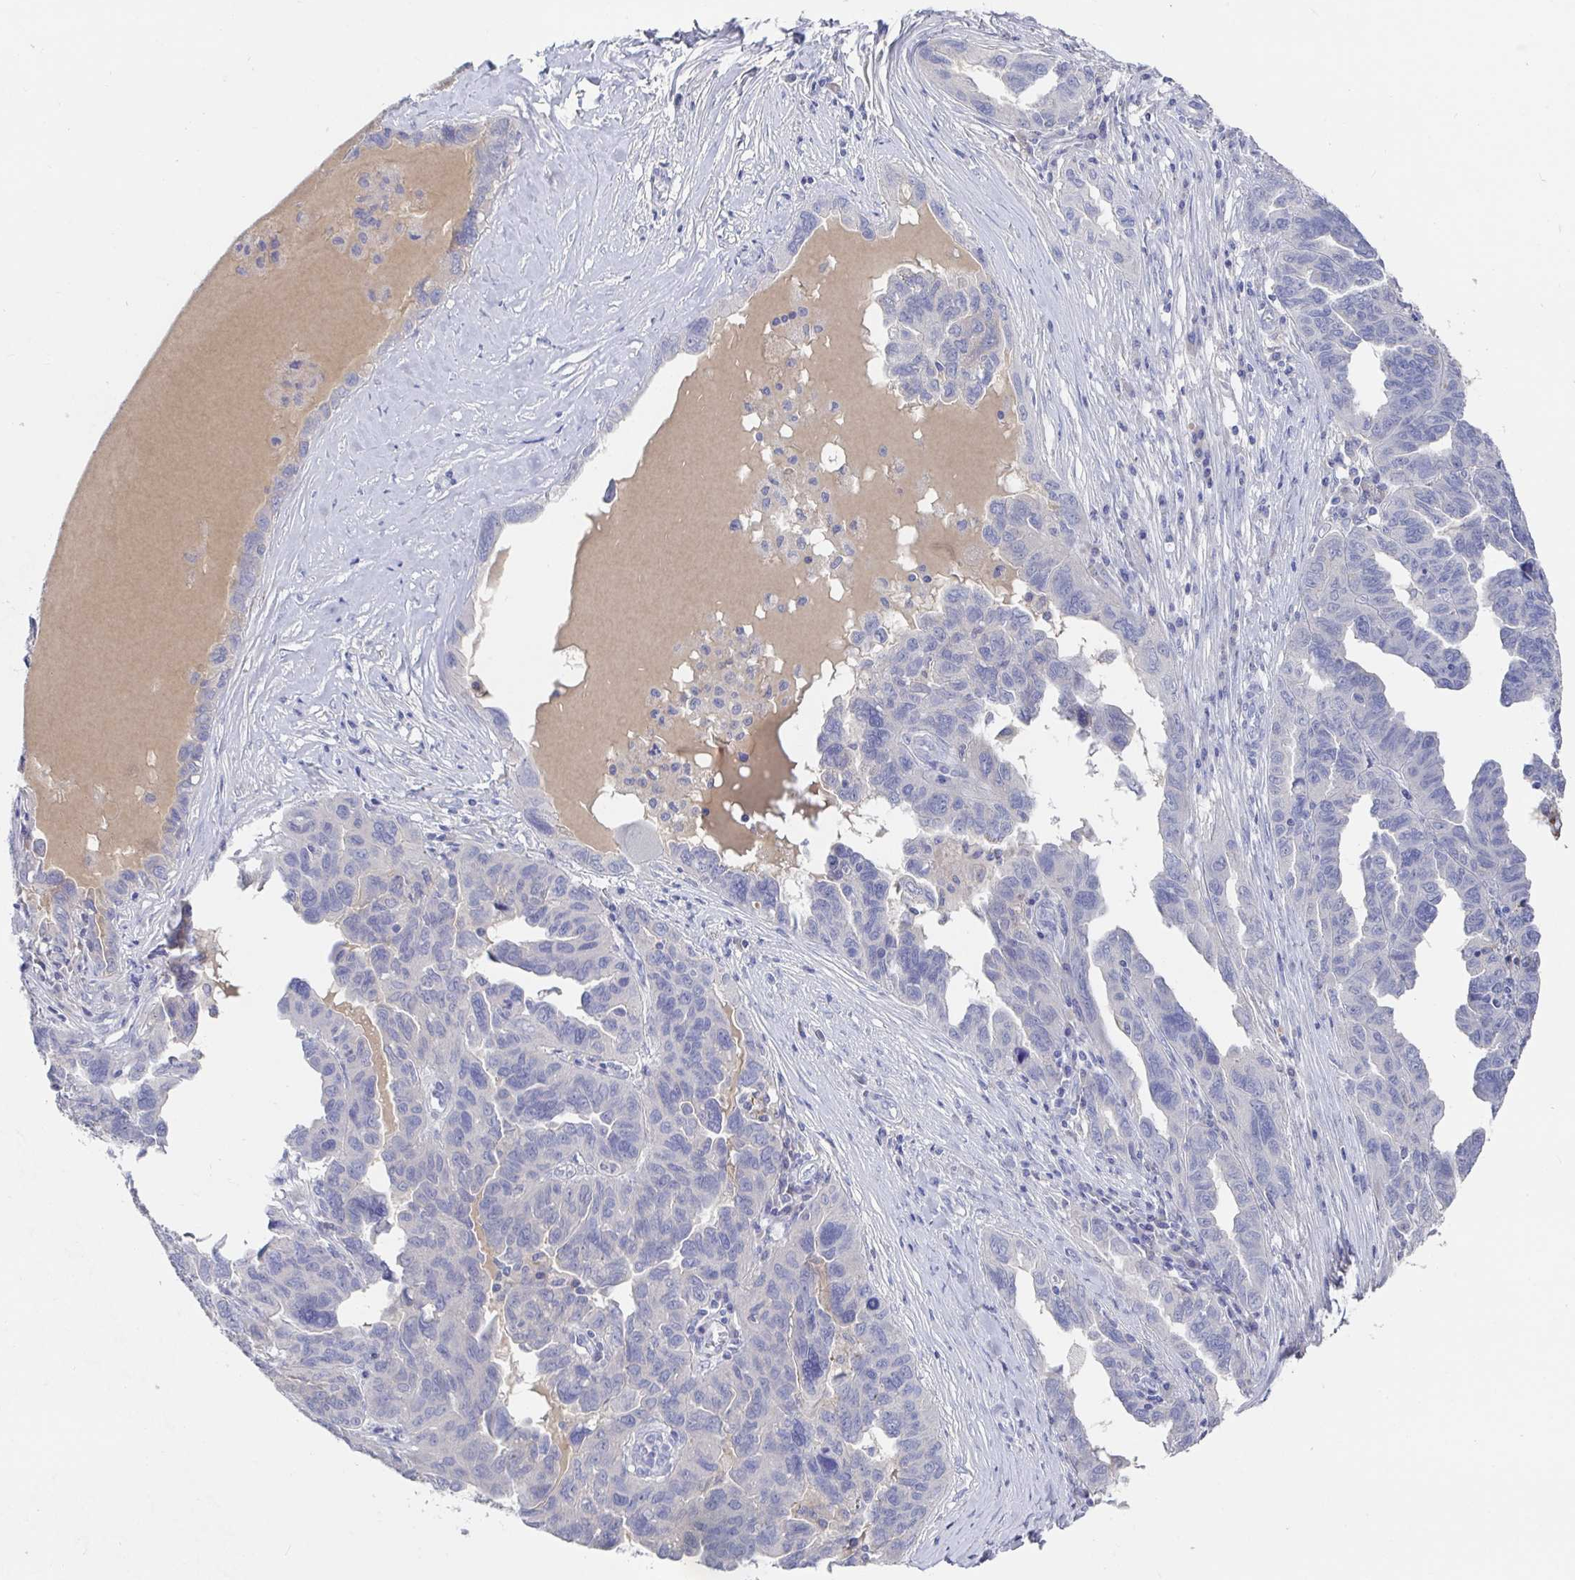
{"staining": {"intensity": "negative", "quantity": "none", "location": "none"}, "tissue": "ovarian cancer", "cell_type": "Tumor cells", "image_type": "cancer", "snomed": [{"axis": "morphology", "description": "Cystadenocarcinoma, serous, NOS"}, {"axis": "topography", "description": "Ovary"}], "caption": "Immunohistochemistry micrograph of ovarian serous cystadenocarcinoma stained for a protein (brown), which displays no positivity in tumor cells.", "gene": "GPR148", "patient": {"sex": "female", "age": 64}}